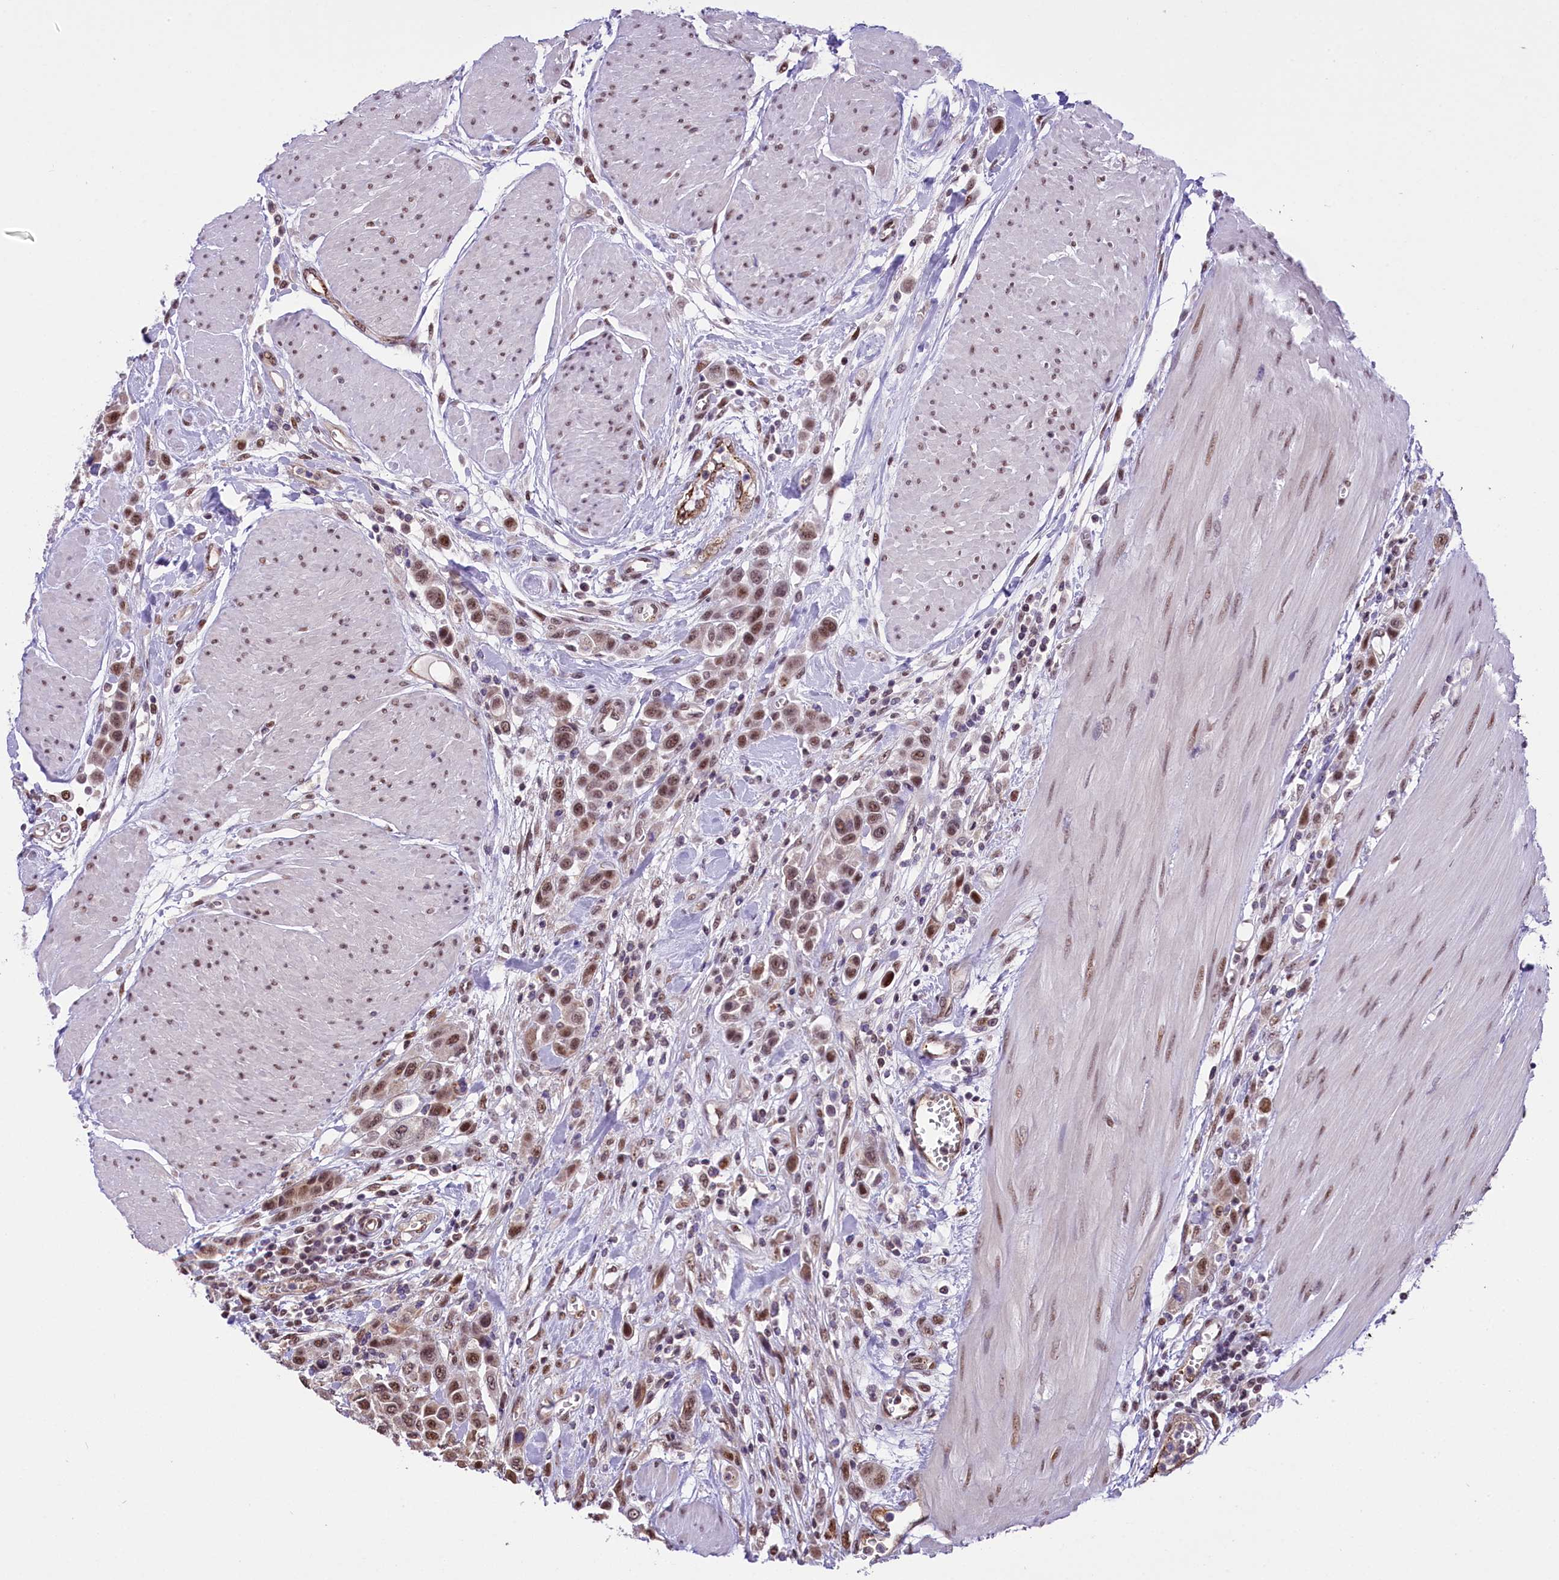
{"staining": {"intensity": "moderate", "quantity": ">75%", "location": "nuclear"}, "tissue": "urothelial cancer", "cell_type": "Tumor cells", "image_type": "cancer", "snomed": [{"axis": "morphology", "description": "Urothelial carcinoma, High grade"}, {"axis": "topography", "description": "Urinary bladder"}], "caption": "This image reveals high-grade urothelial carcinoma stained with immunohistochemistry to label a protein in brown. The nuclear of tumor cells show moderate positivity for the protein. Nuclei are counter-stained blue.", "gene": "MRPL54", "patient": {"sex": "male", "age": 50}}